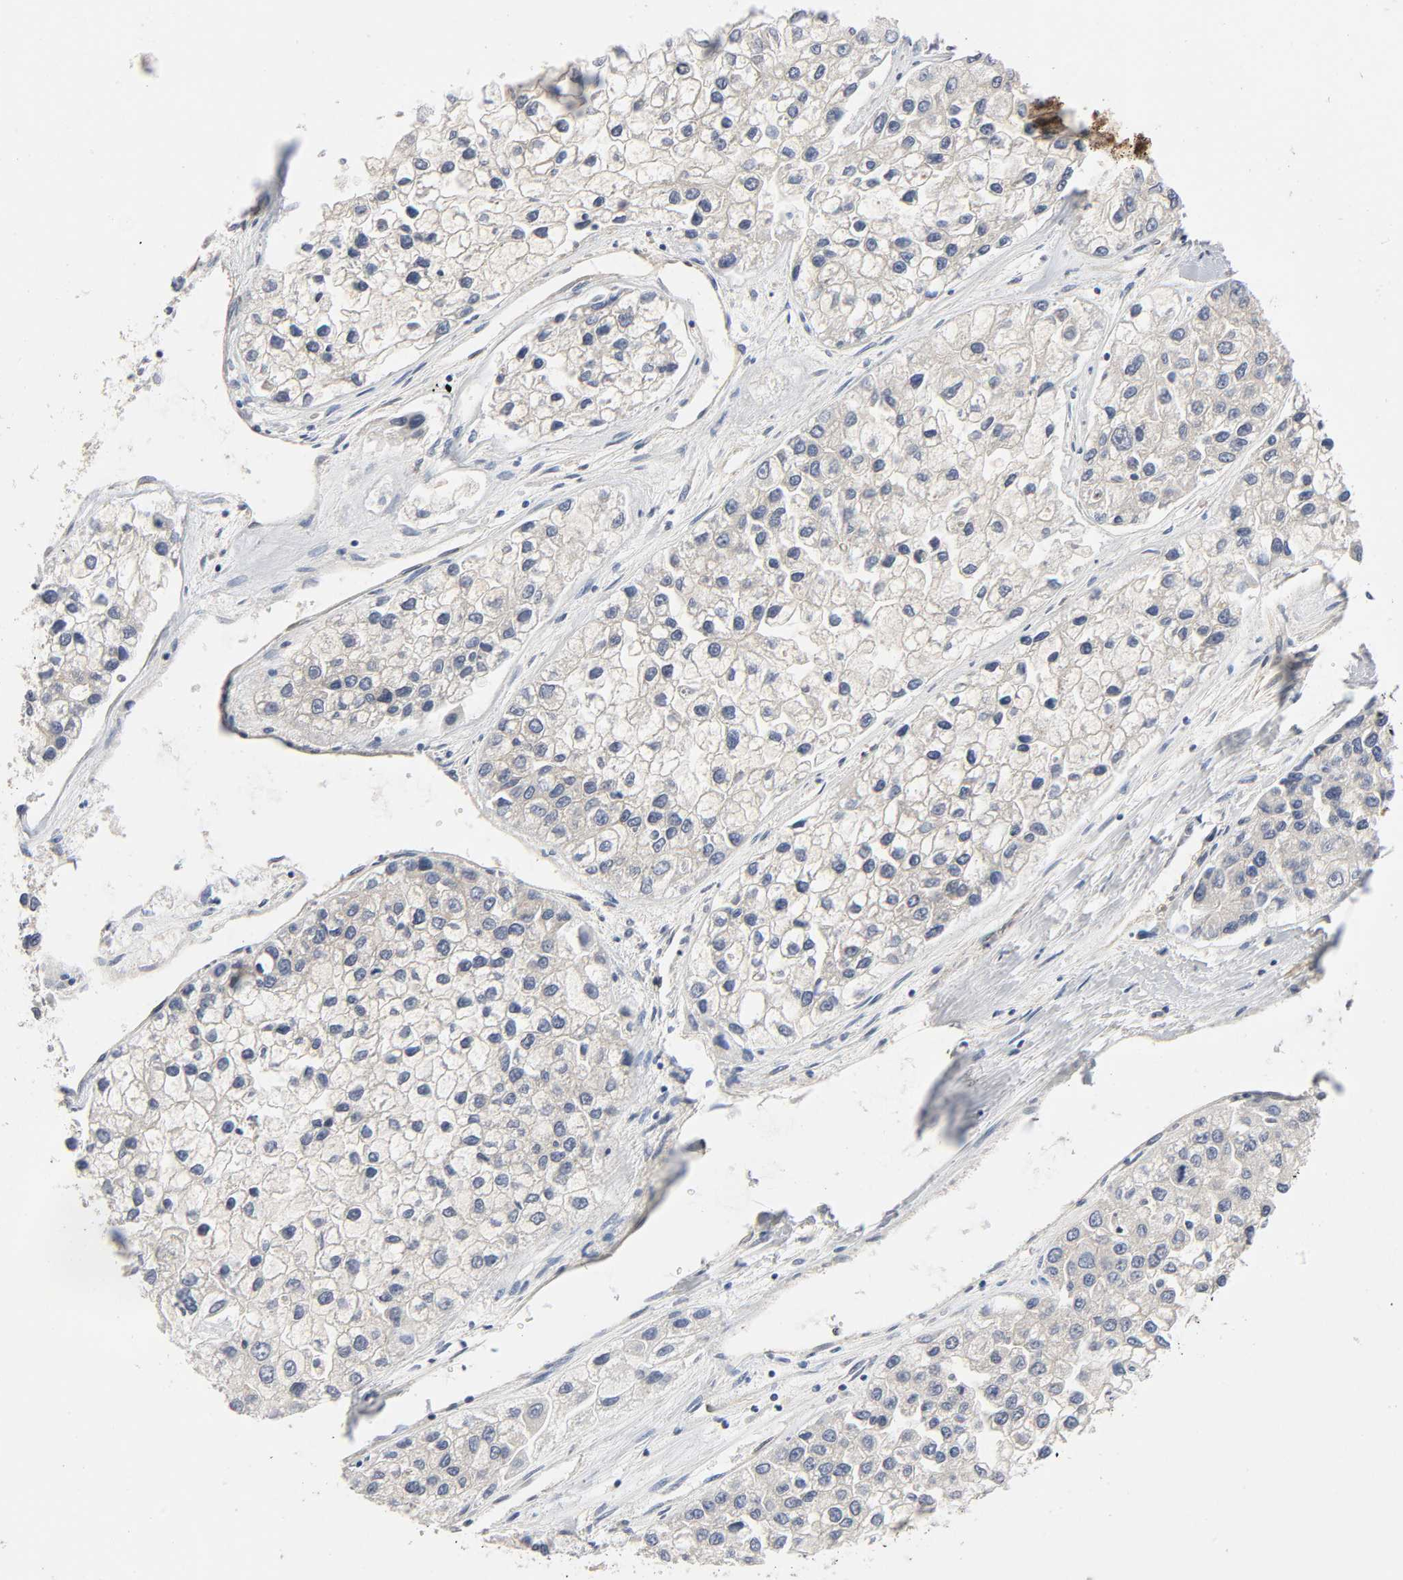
{"staining": {"intensity": "negative", "quantity": "none", "location": "none"}, "tissue": "liver cancer", "cell_type": "Tumor cells", "image_type": "cancer", "snomed": [{"axis": "morphology", "description": "Cholangiocarcinoma"}, {"axis": "topography", "description": "Liver"}], "caption": "IHC histopathology image of human liver cholangiocarcinoma stained for a protein (brown), which exhibits no expression in tumor cells.", "gene": "SCHIP1", "patient": {"sex": "female", "age": 52}}